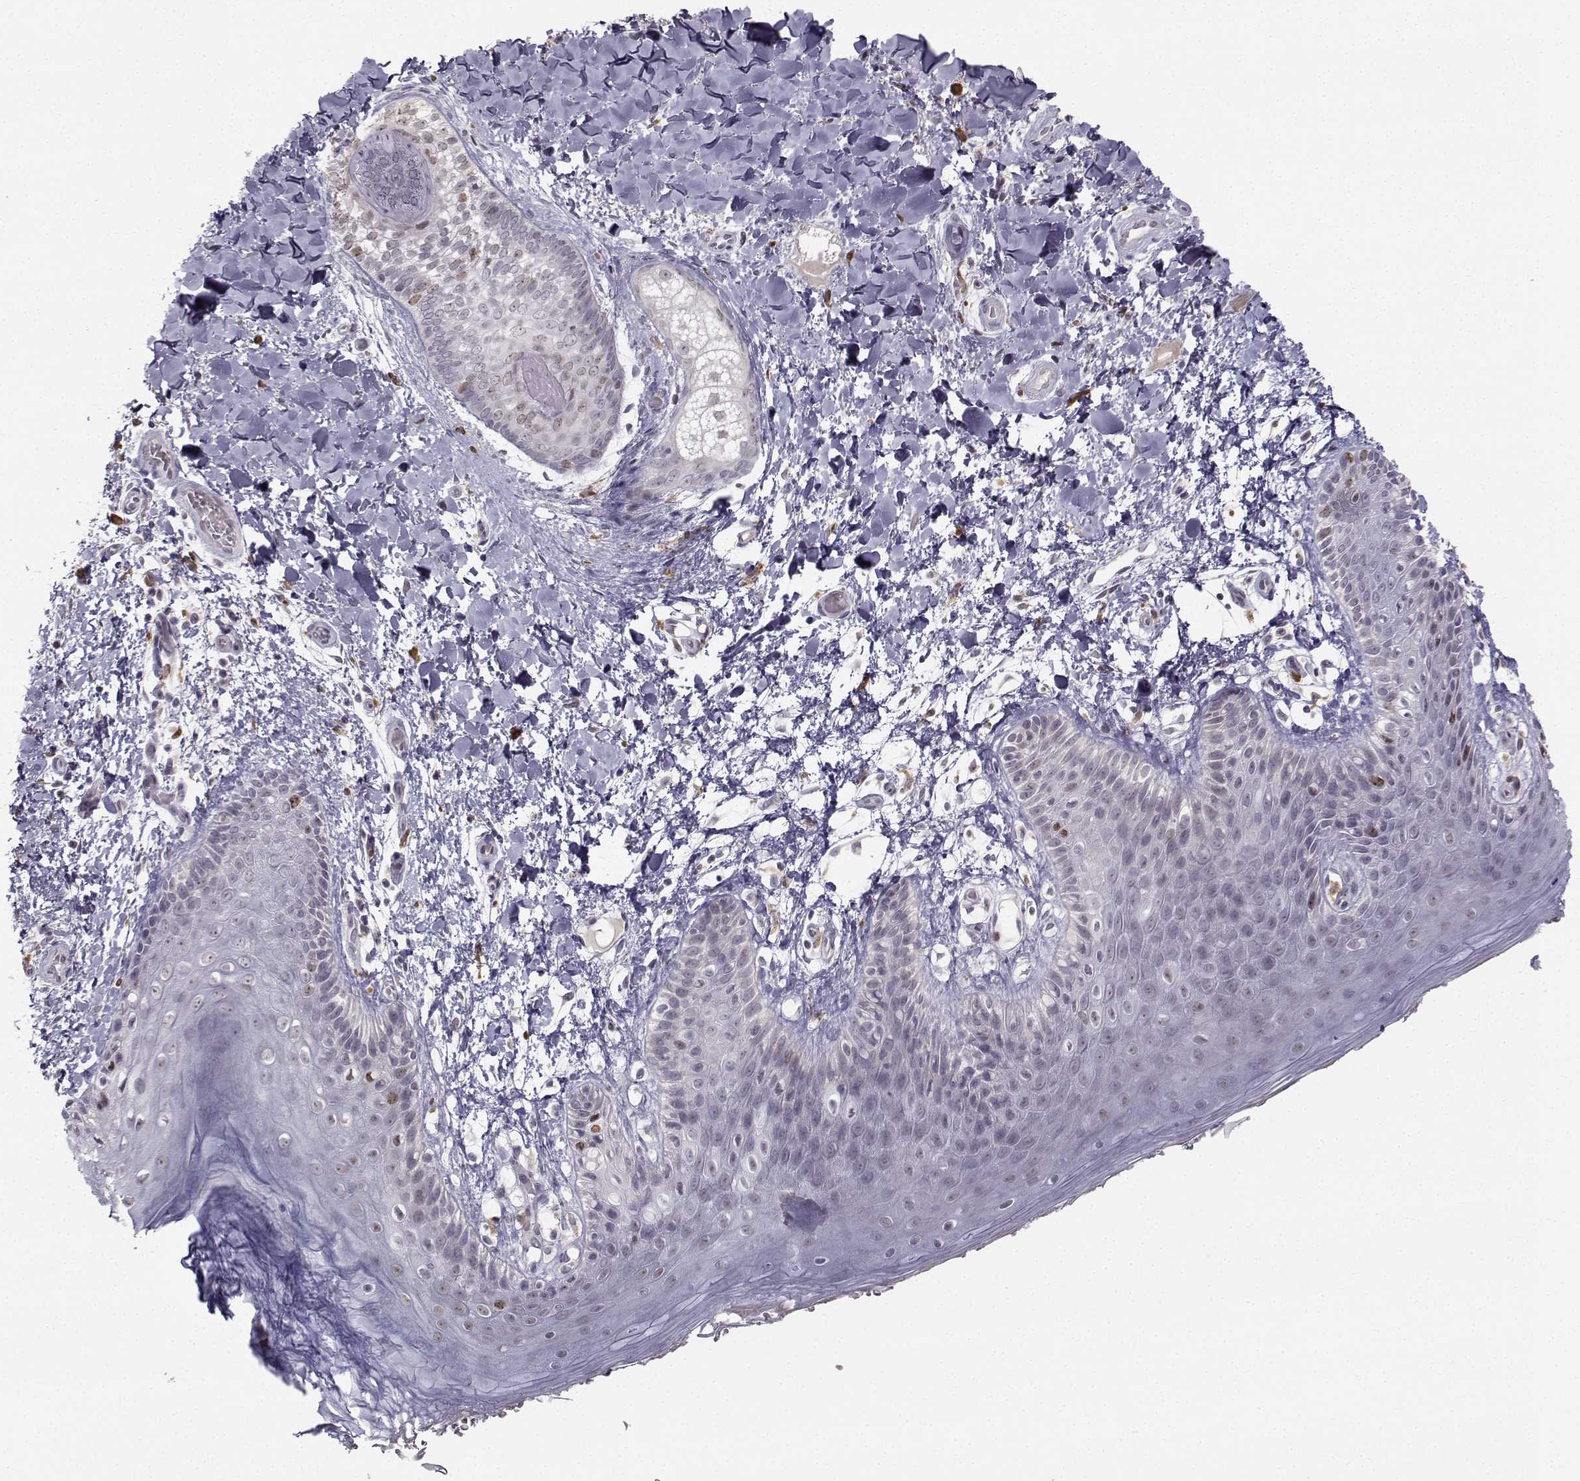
{"staining": {"intensity": "moderate", "quantity": "<25%", "location": "cytoplasmic/membranous"}, "tissue": "skin", "cell_type": "Epidermal cells", "image_type": "normal", "snomed": [{"axis": "morphology", "description": "Normal tissue, NOS"}, {"axis": "topography", "description": "Anal"}], "caption": "Immunohistochemistry of benign human skin reveals low levels of moderate cytoplasmic/membranous expression in approximately <25% of epidermal cells.", "gene": "LRP8", "patient": {"sex": "male", "age": 36}}